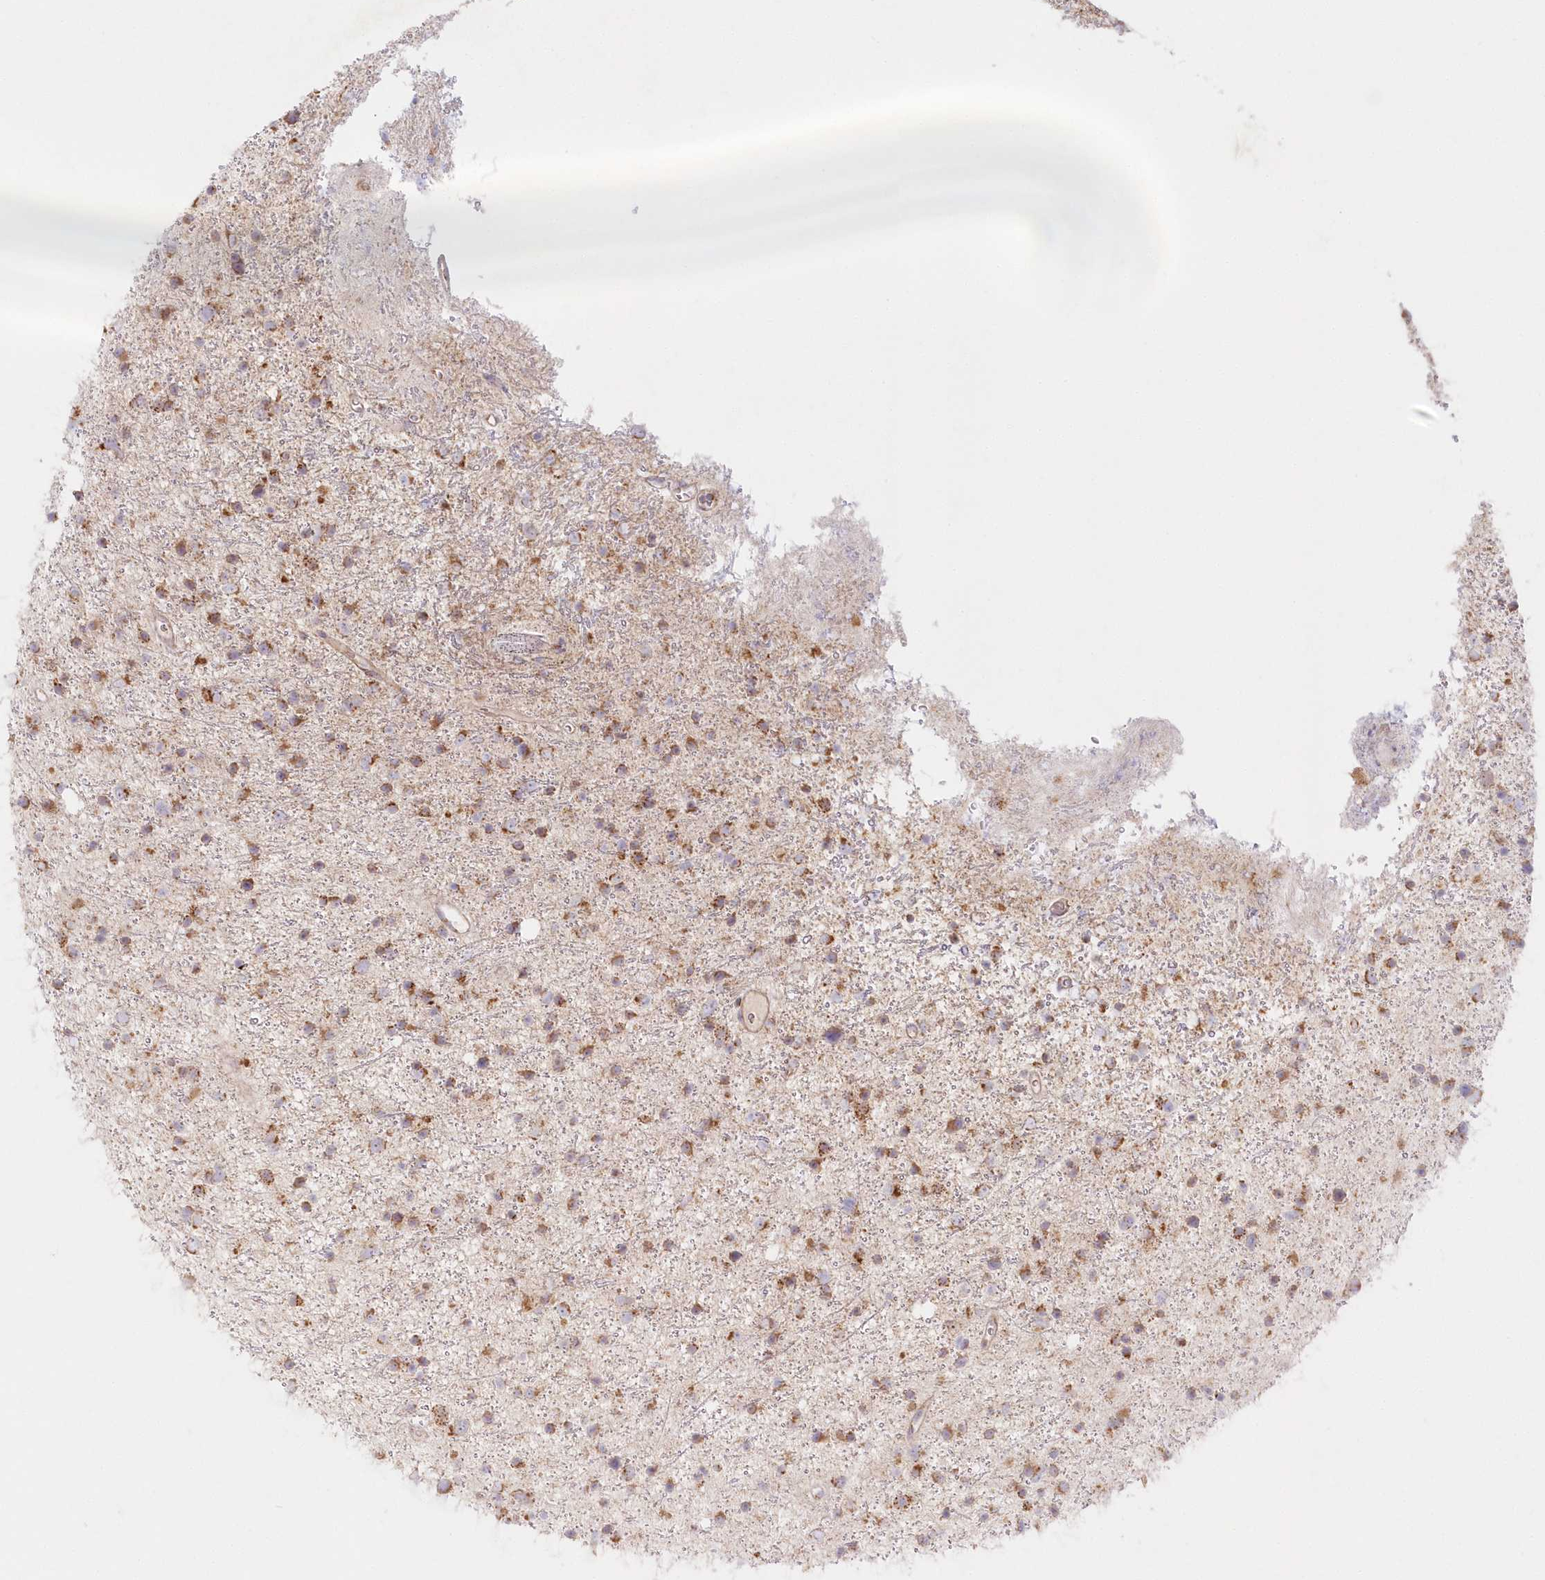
{"staining": {"intensity": "moderate", "quantity": "25%-75%", "location": "cytoplasmic/membranous"}, "tissue": "glioma", "cell_type": "Tumor cells", "image_type": "cancer", "snomed": [{"axis": "morphology", "description": "Glioma, malignant, Low grade"}, {"axis": "topography", "description": "Cerebral cortex"}], "caption": "Immunohistochemical staining of malignant low-grade glioma exhibits moderate cytoplasmic/membranous protein expression in about 25%-75% of tumor cells. The staining was performed using DAB, with brown indicating positive protein expression. Nuclei are stained blue with hematoxylin.", "gene": "DNA2", "patient": {"sex": "female", "age": 39}}